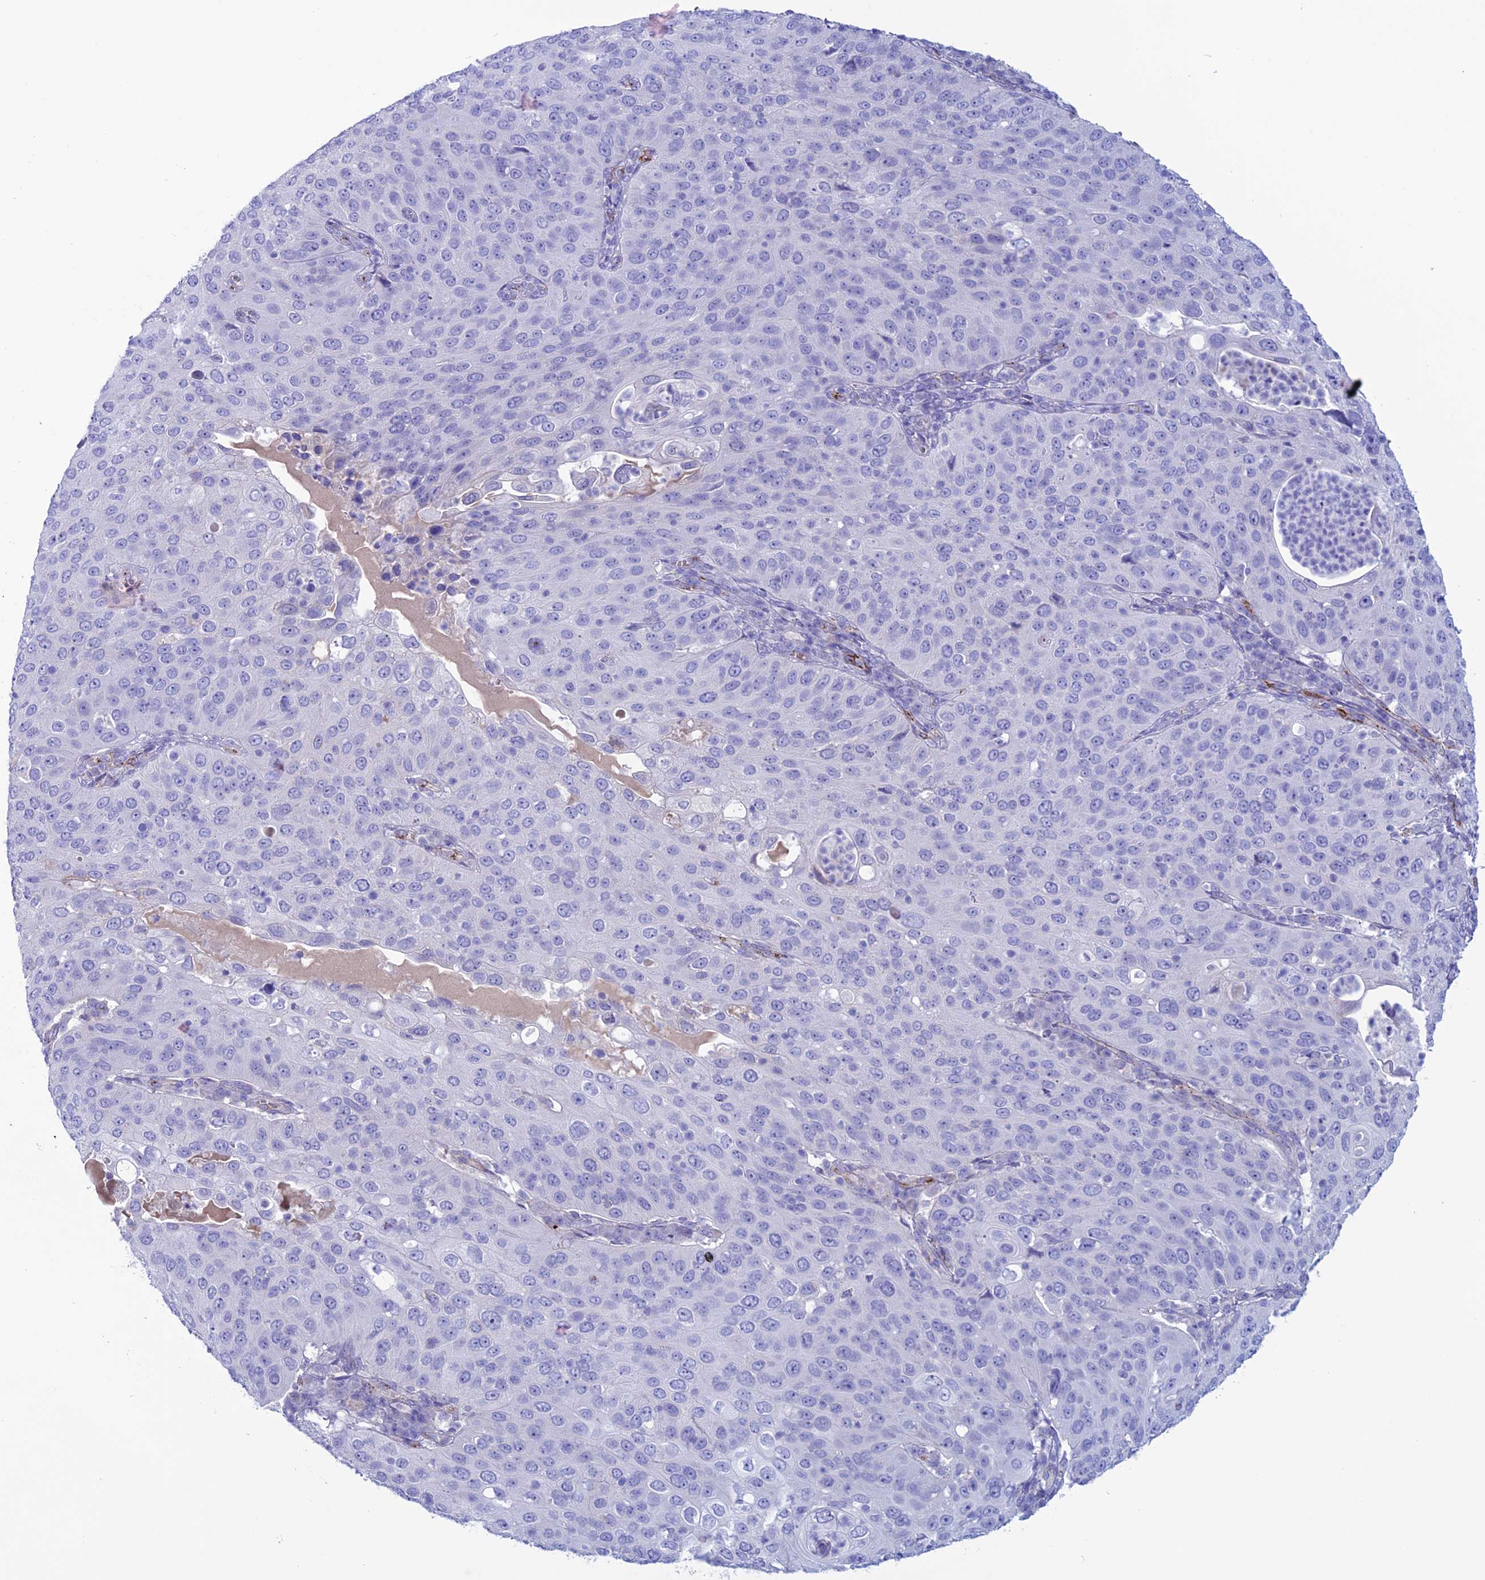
{"staining": {"intensity": "negative", "quantity": "none", "location": "none"}, "tissue": "cervical cancer", "cell_type": "Tumor cells", "image_type": "cancer", "snomed": [{"axis": "morphology", "description": "Squamous cell carcinoma, NOS"}, {"axis": "topography", "description": "Cervix"}], "caption": "The histopathology image exhibits no significant positivity in tumor cells of squamous cell carcinoma (cervical).", "gene": "CDC42EP5", "patient": {"sex": "female", "age": 36}}